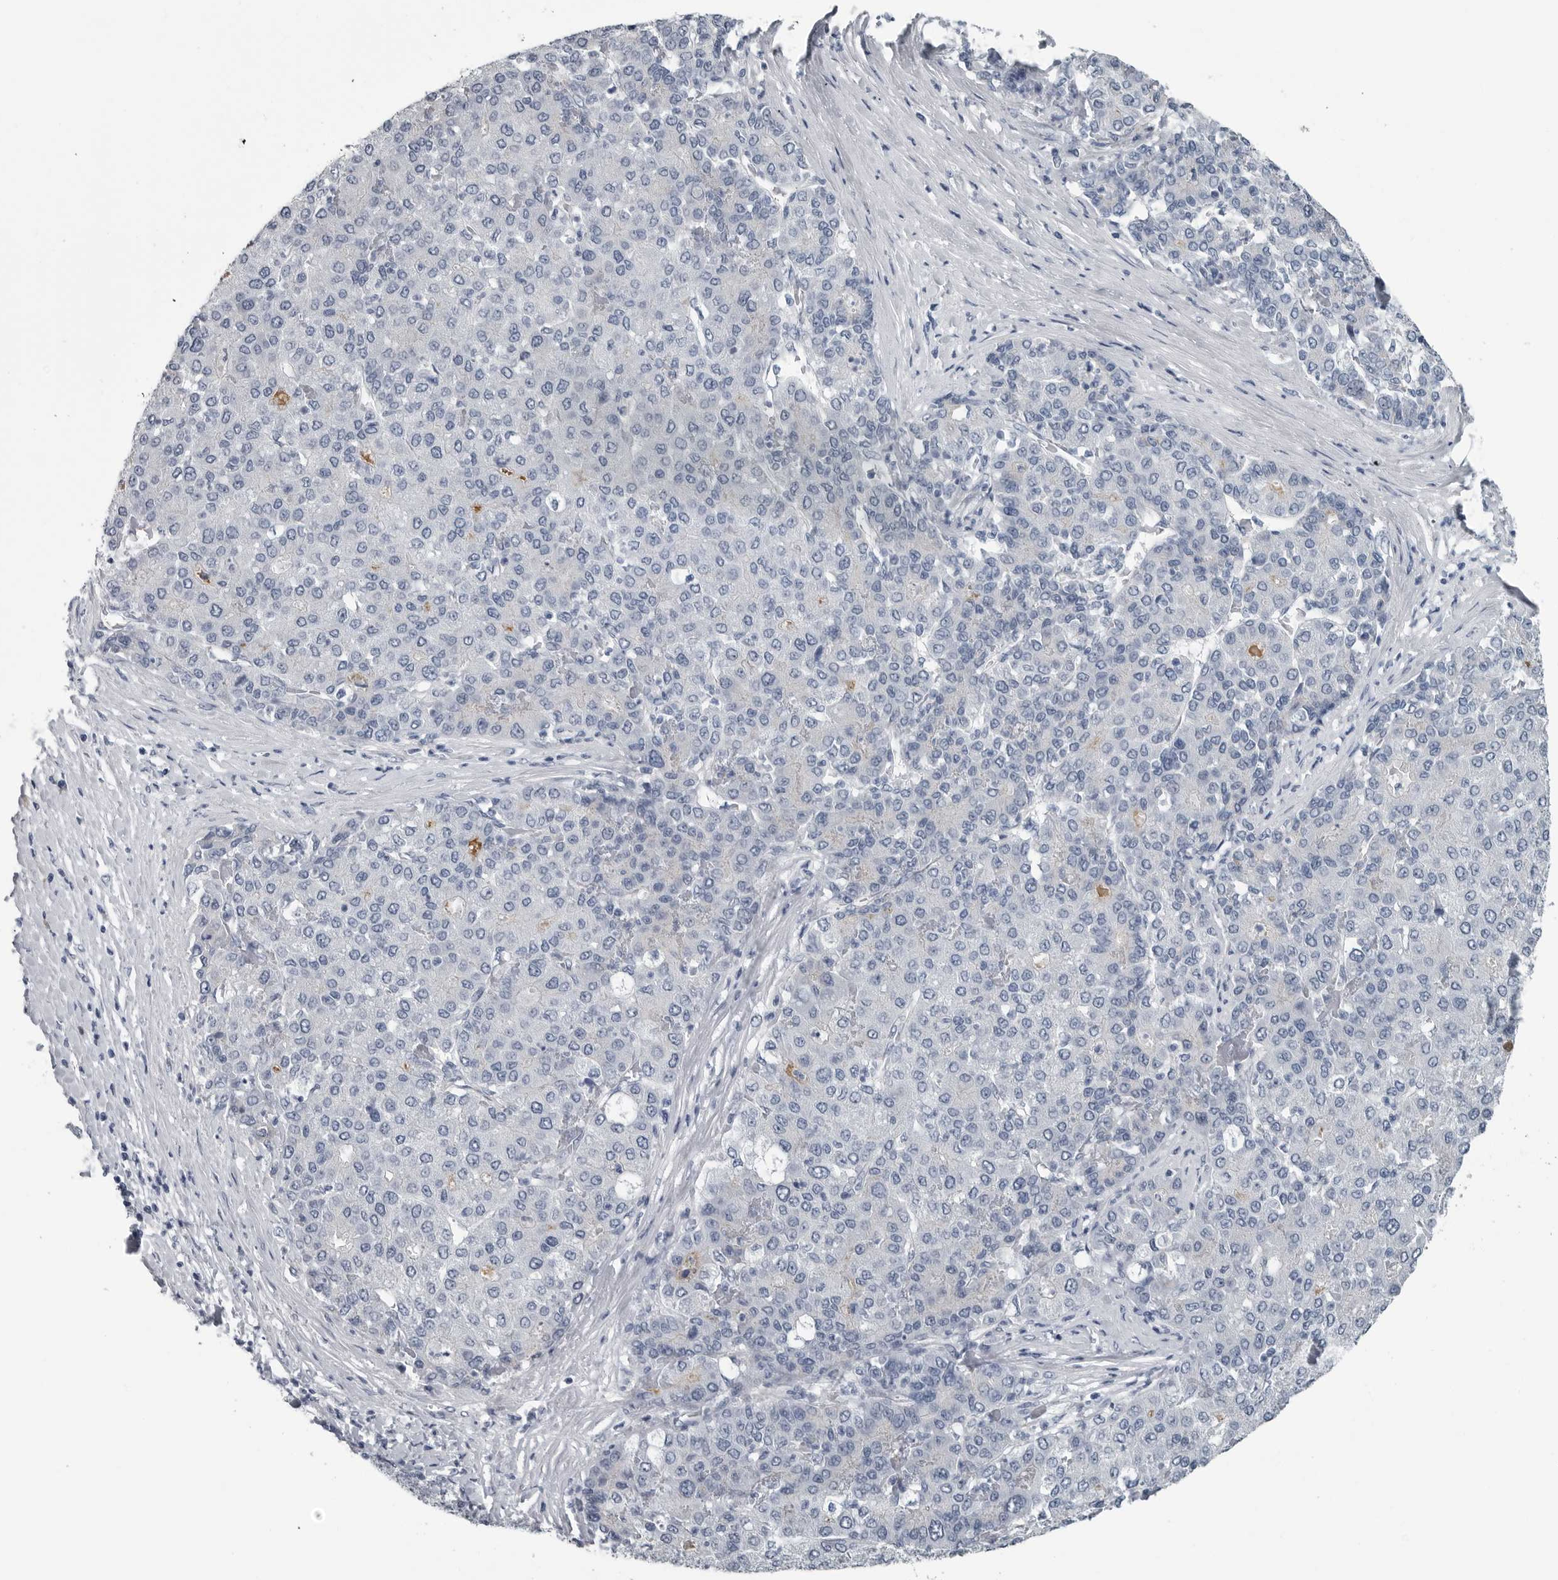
{"staining": {"intensity": "negative", "quantity": "none", "location": "none"}, "tissue": "liver cancer", "cell_type": "Tumor cells", "image_type": "cancer", "snomed": [{"axis": "morphology", "description": "Carcinoma, Hepatocellular, NOS"}, {"axis": "topography", "description": "Liver"}], "caption": "The immunohistochemistry photomicrograph has no significant expression in tumor cells of liver cancer (hepatocellular carcinoma) tissue. (Immunohistochemistry (ihc), brightfield microscopy, high magnification).", "gene": "MYOC", "patient": {"sex": "male", "age": 65}}